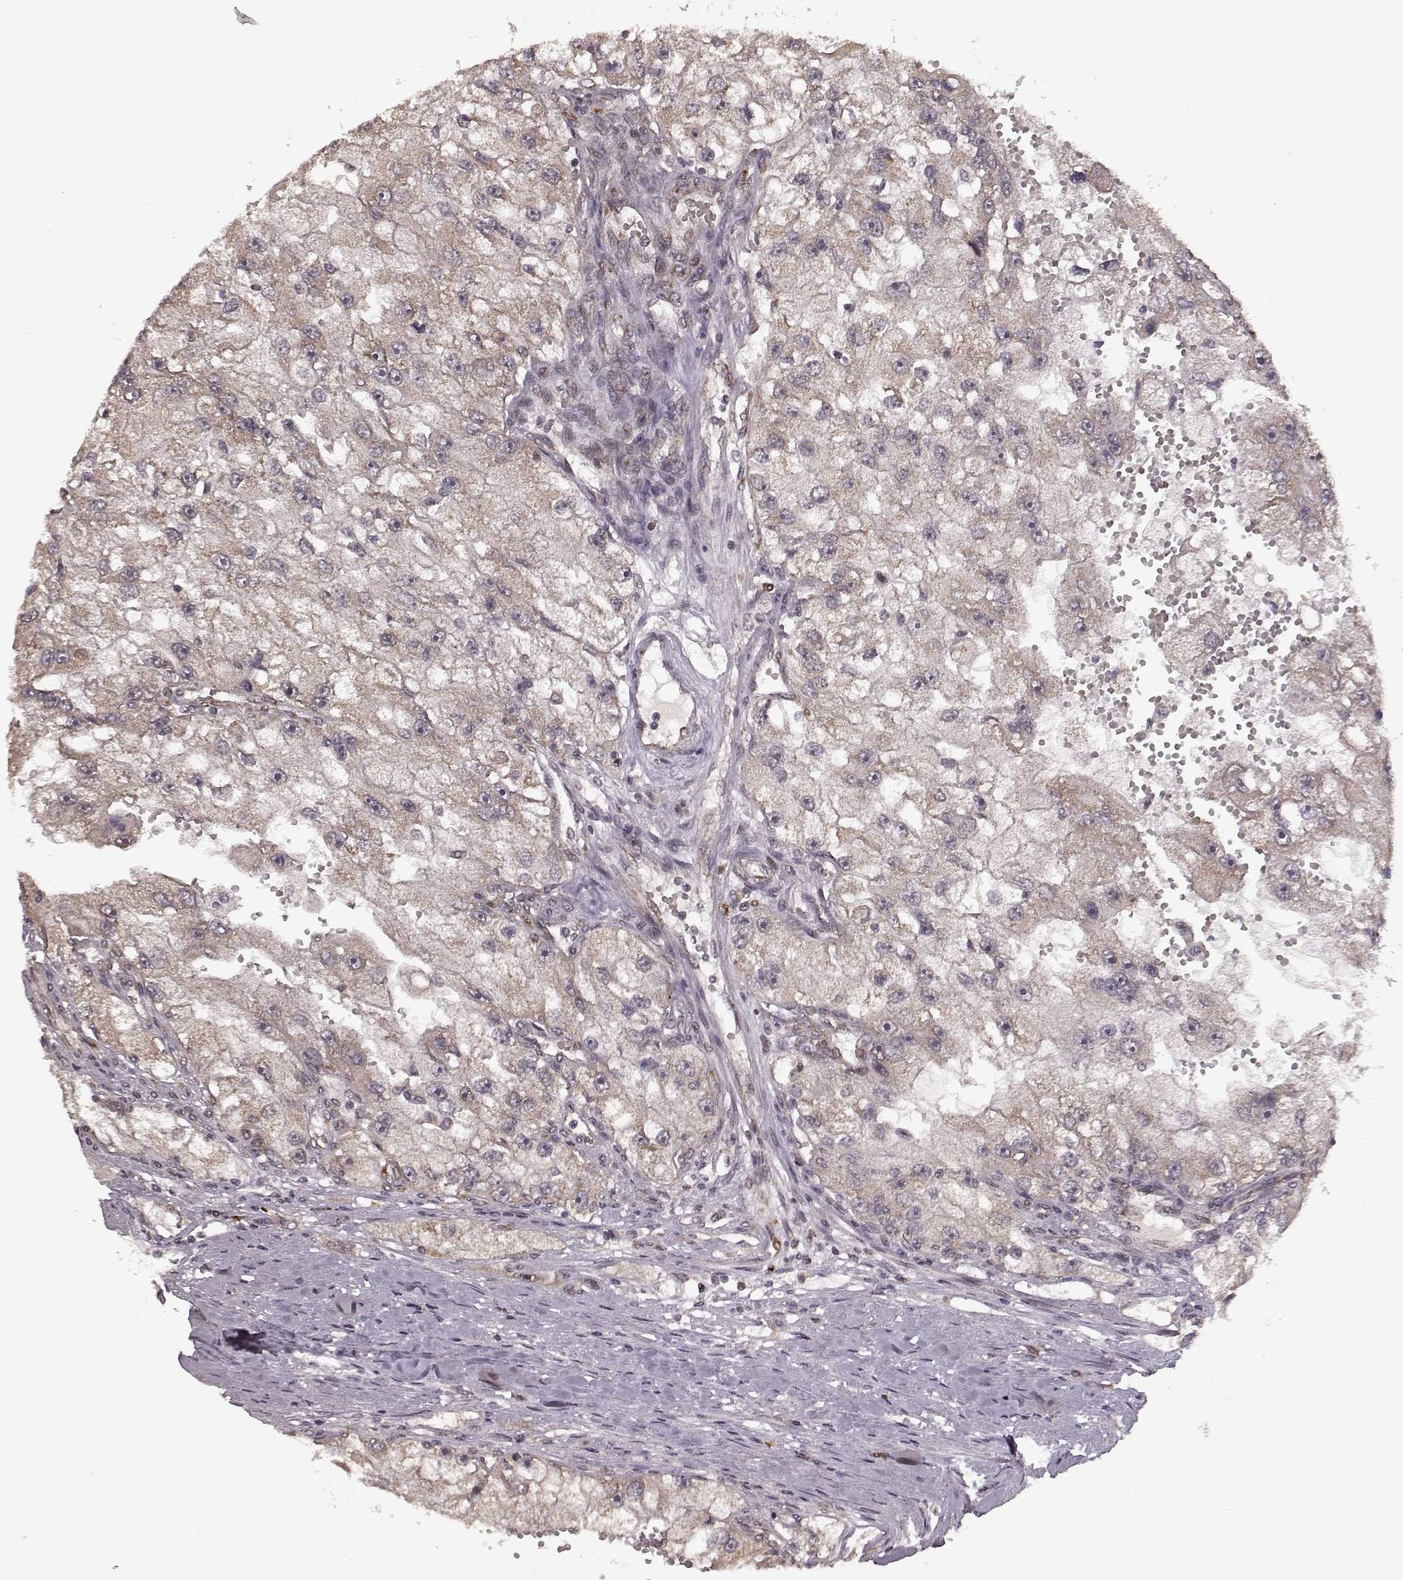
{"staining": {"intensity": "weak", "quantity": ">75%", "location": "cytoplasmic/membranous"}, "tissue": "renal cancer", "cell_type": "Tumor cells", "image_type": "cancer", "snomed": [{"axis": "morphology", "description": "Adenocarcinoma, NOS"}, {"axis": "topography", "description": "Kidney"}], "caption": "Immunohistochemical staining of human renal cancer (adenocarcinoma) demonstrates low levels of weak cytoplasmic/membranous positivity in approximately >75% of tumor cells.", "gene": "ELOVL5", "patient": {"sex": "male", "age": 63}}